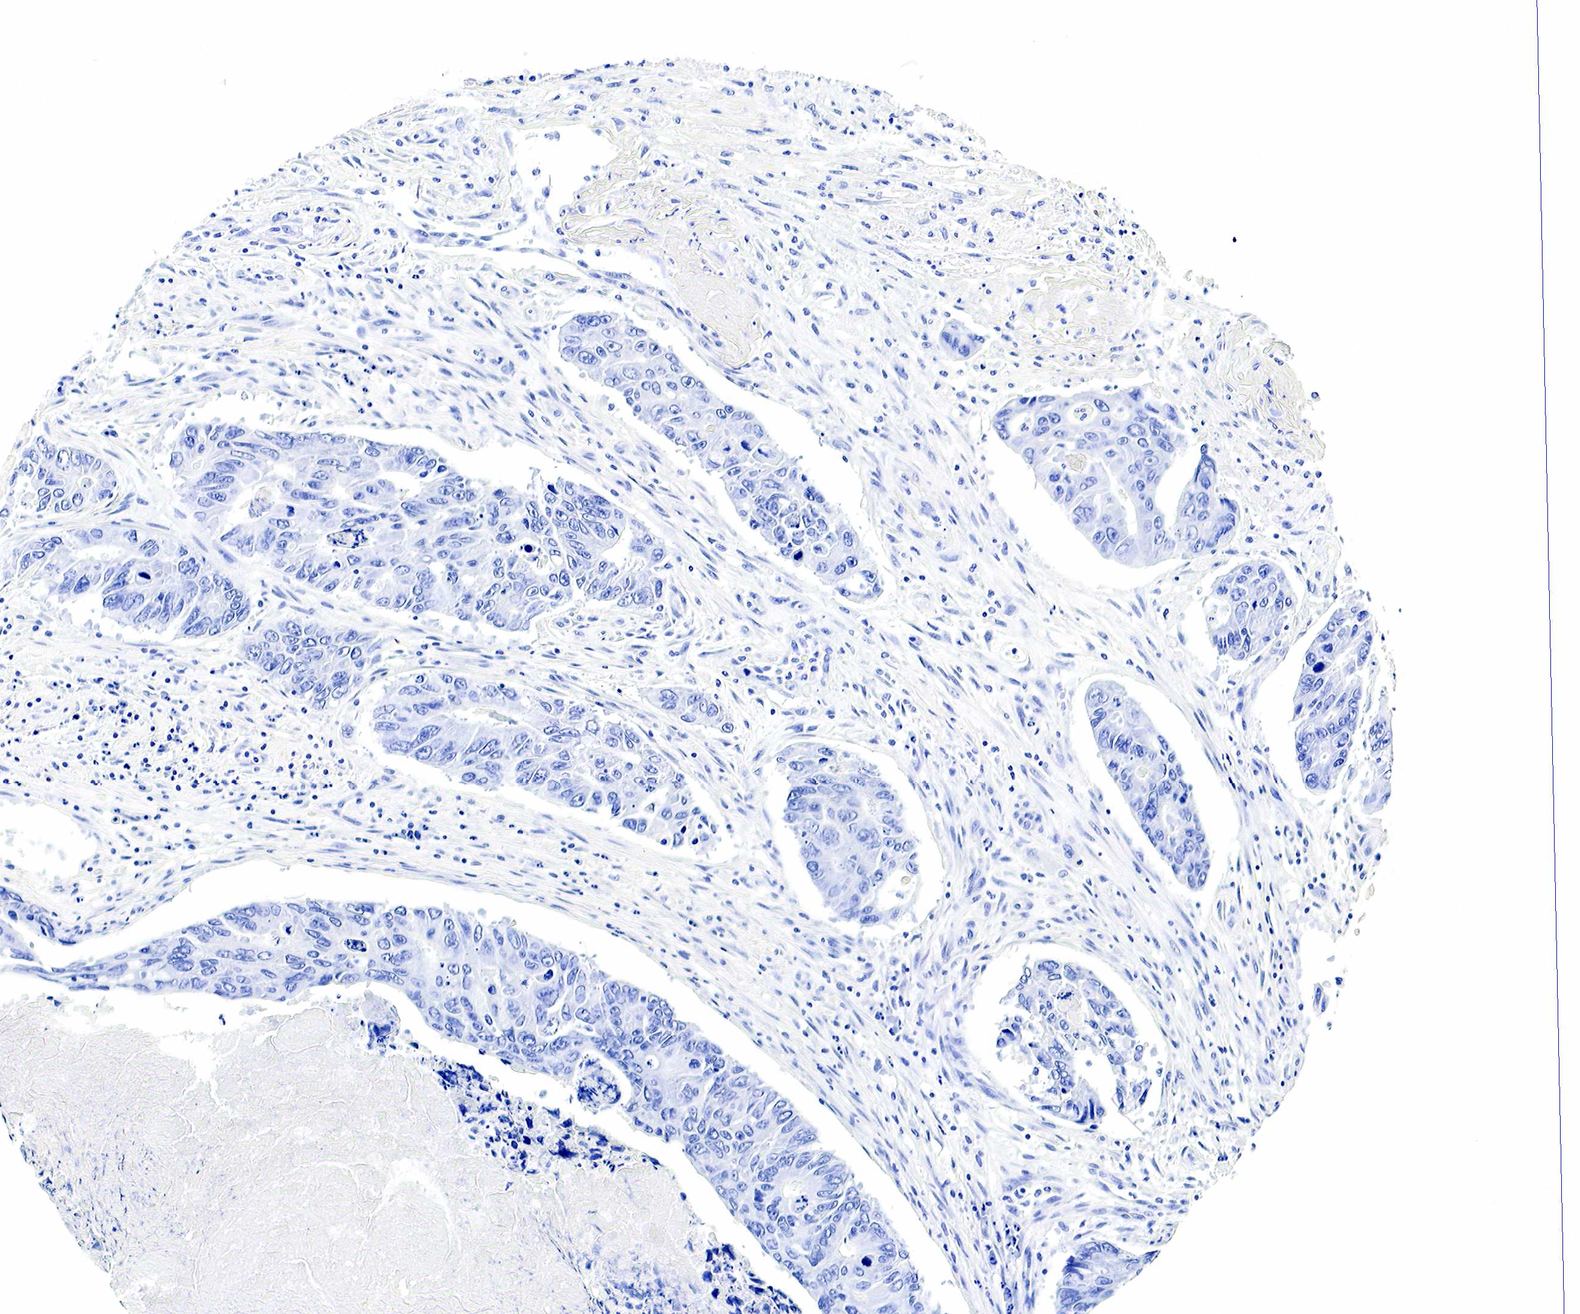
{"staining": {"intensity": "negative", "quantity": "none", "location": "none"}, "tissue": "colorectal cancer", "cell_type": "Tumor cells", "image_type": "cancer", "snomed": [{"axis": "morphology", "description": "Adenocarcinoma, NOS"}, {"axis": "topography", "description": "Colon"}], "caption": "IHC histopathology image of human colorectal cancer (adenocarcinoma) stained for a protein (brown), which demonstrates no staining in tumor cells.", "gene": "GAST", "patient": {"sex": "female", "age": 86}}